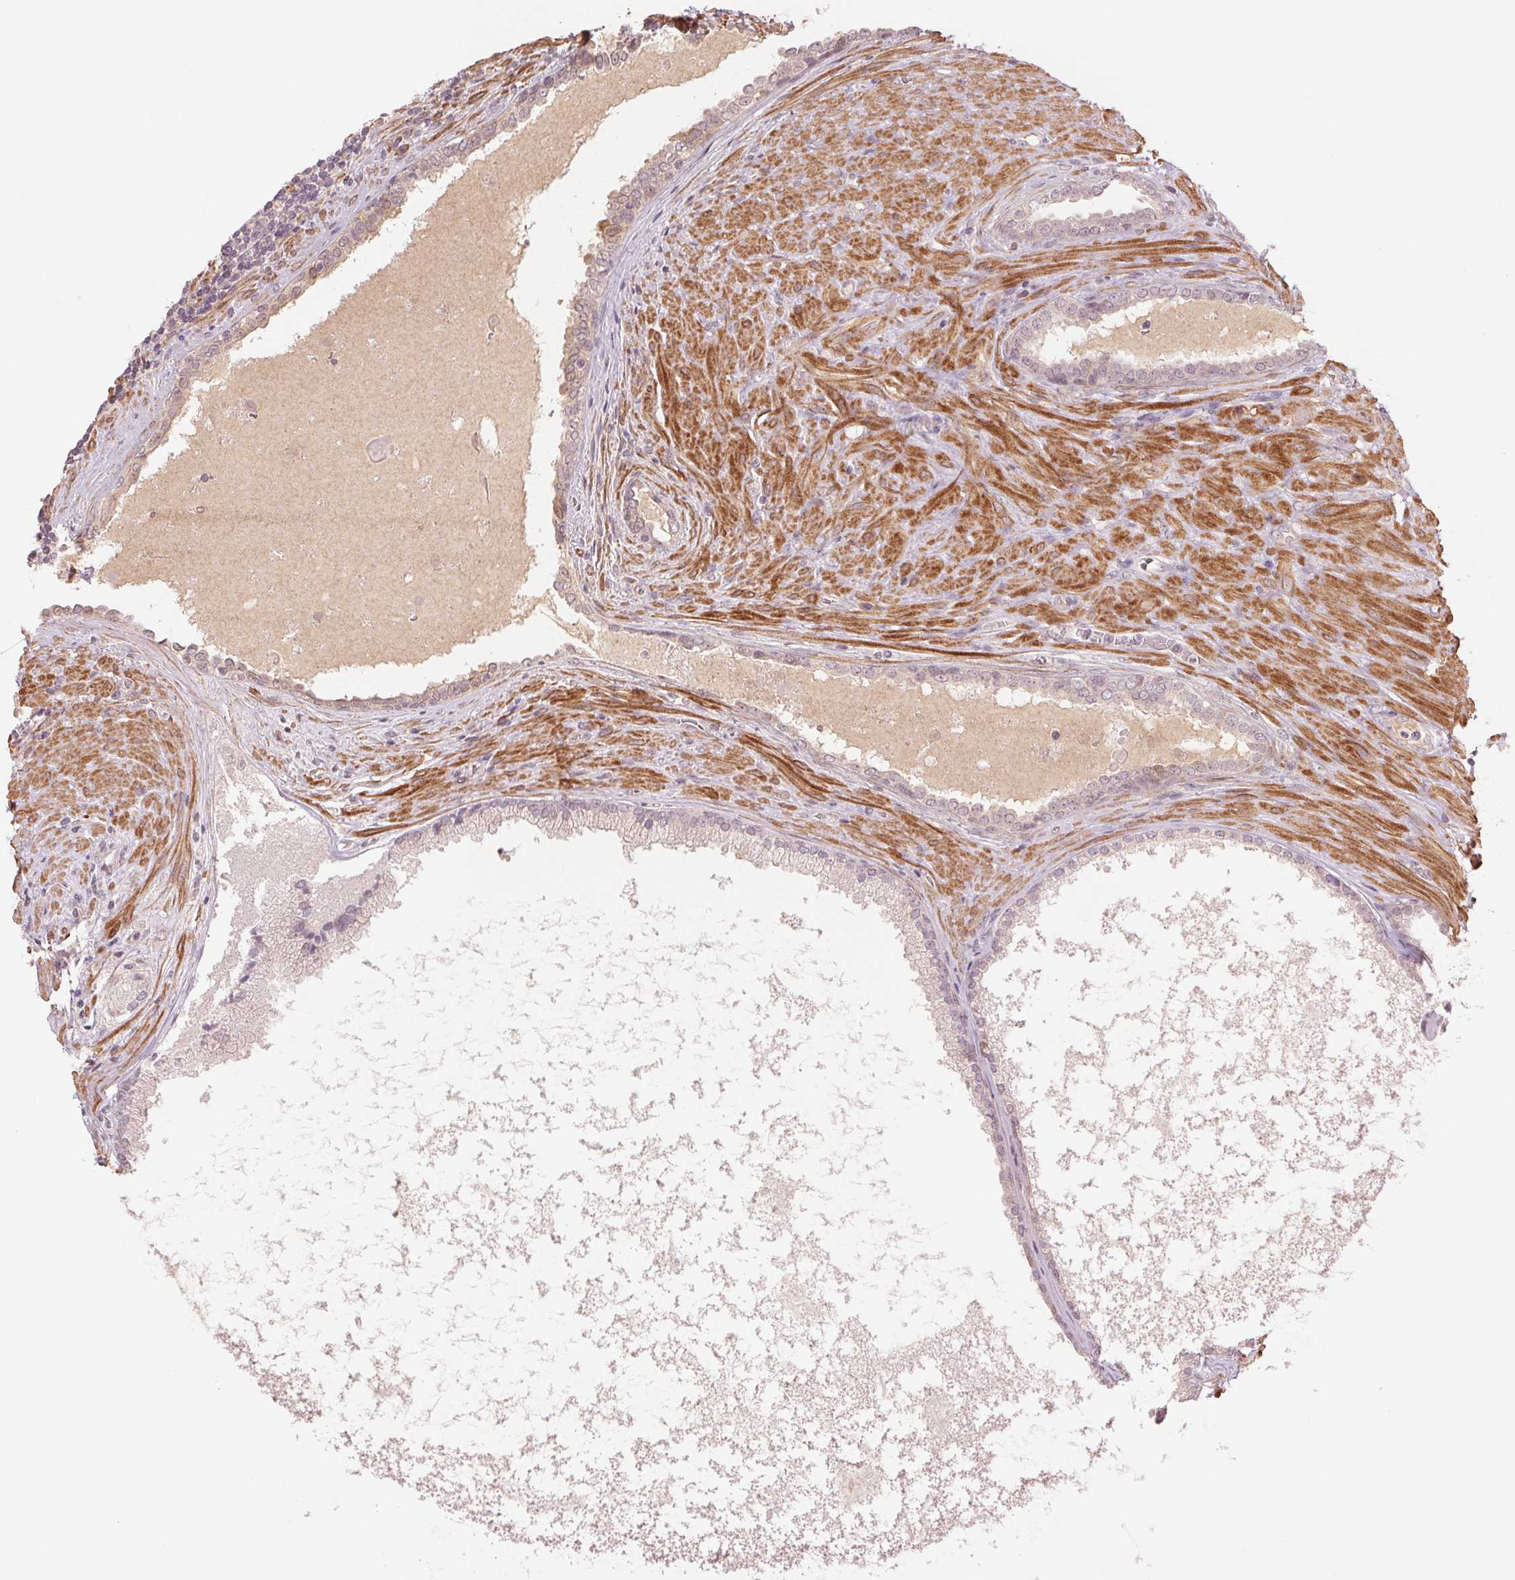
{"staining": {"intensity": "negative", "quantity": "none", "location": "none"}, "tissue": "prostate cancer", "cell_type": "Tumor cells", "image_type": "cancer", "snomed": [{"axis": "morphology", "description": "Adenocarcinoma, High grade"}, {"axis": "topography", "description": "Prostate"}], "caption": "Tumor cells show no significant staining in prostate high-grade adenocarcinoma. Nuclei are stained in blue.", "gene": "PPIA", "patient": {"sex": "male", "age": 73}}